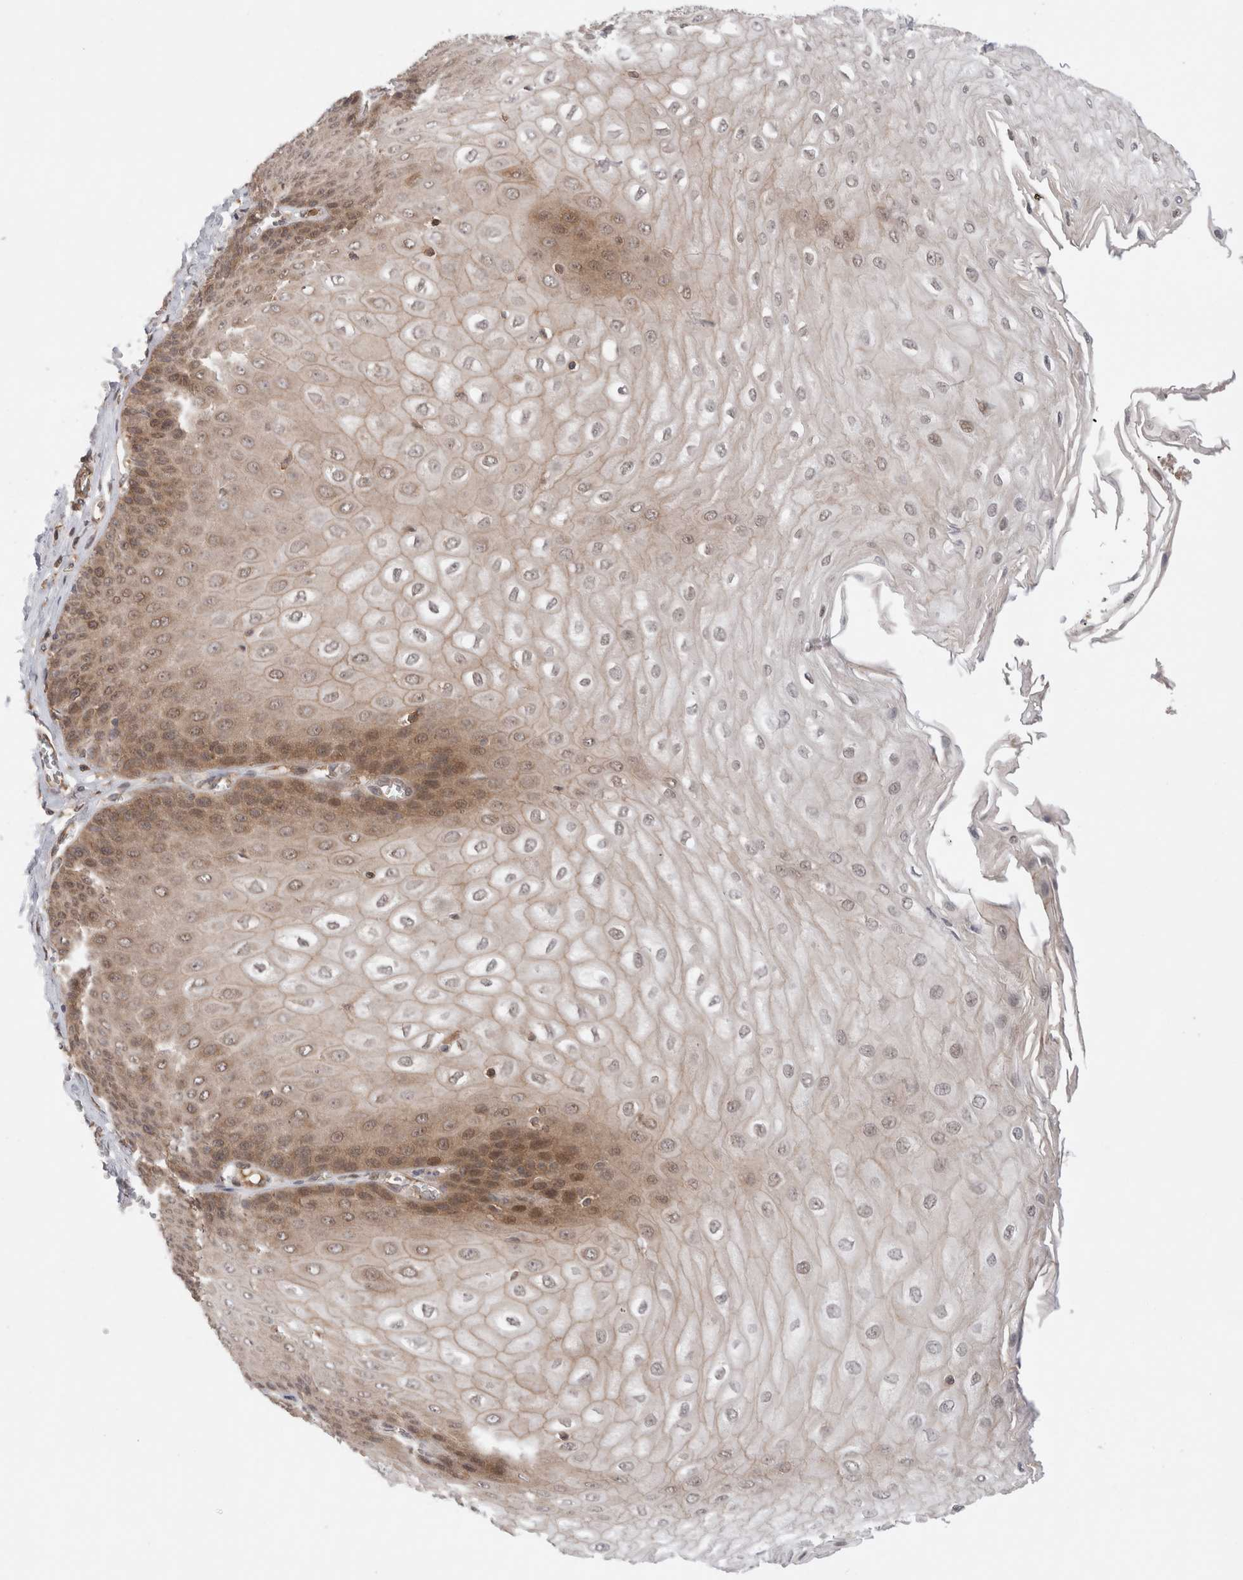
{"staining": {"intensity": "moderate", "quantity": "25%-75%", "location": "cytoplasmic/membranous,nuclear"}, "tissue": "esophagus", "cell_type": "Squamous epithelial cells", "image_type": "normal", "snomed": [{"axis": "morphology", "description": "Normal tissue, NOS"}, {"axis": "topography", "description": "Esophagus"}], "caption": "Immunohistochemistry (IHC) image of normal esophagus: esophagus stained using immunohistochemistry (IHC) exhibits medium levels of moderate protein expression localized specifically in the cytoplasmic/membranous,nuclear of squamous epithelial cells, appearing as a cytoplasmic/membranous,nuclear brown color.", "gene": "NFKB1", "patient": {"sex": "male", "age": 60}}